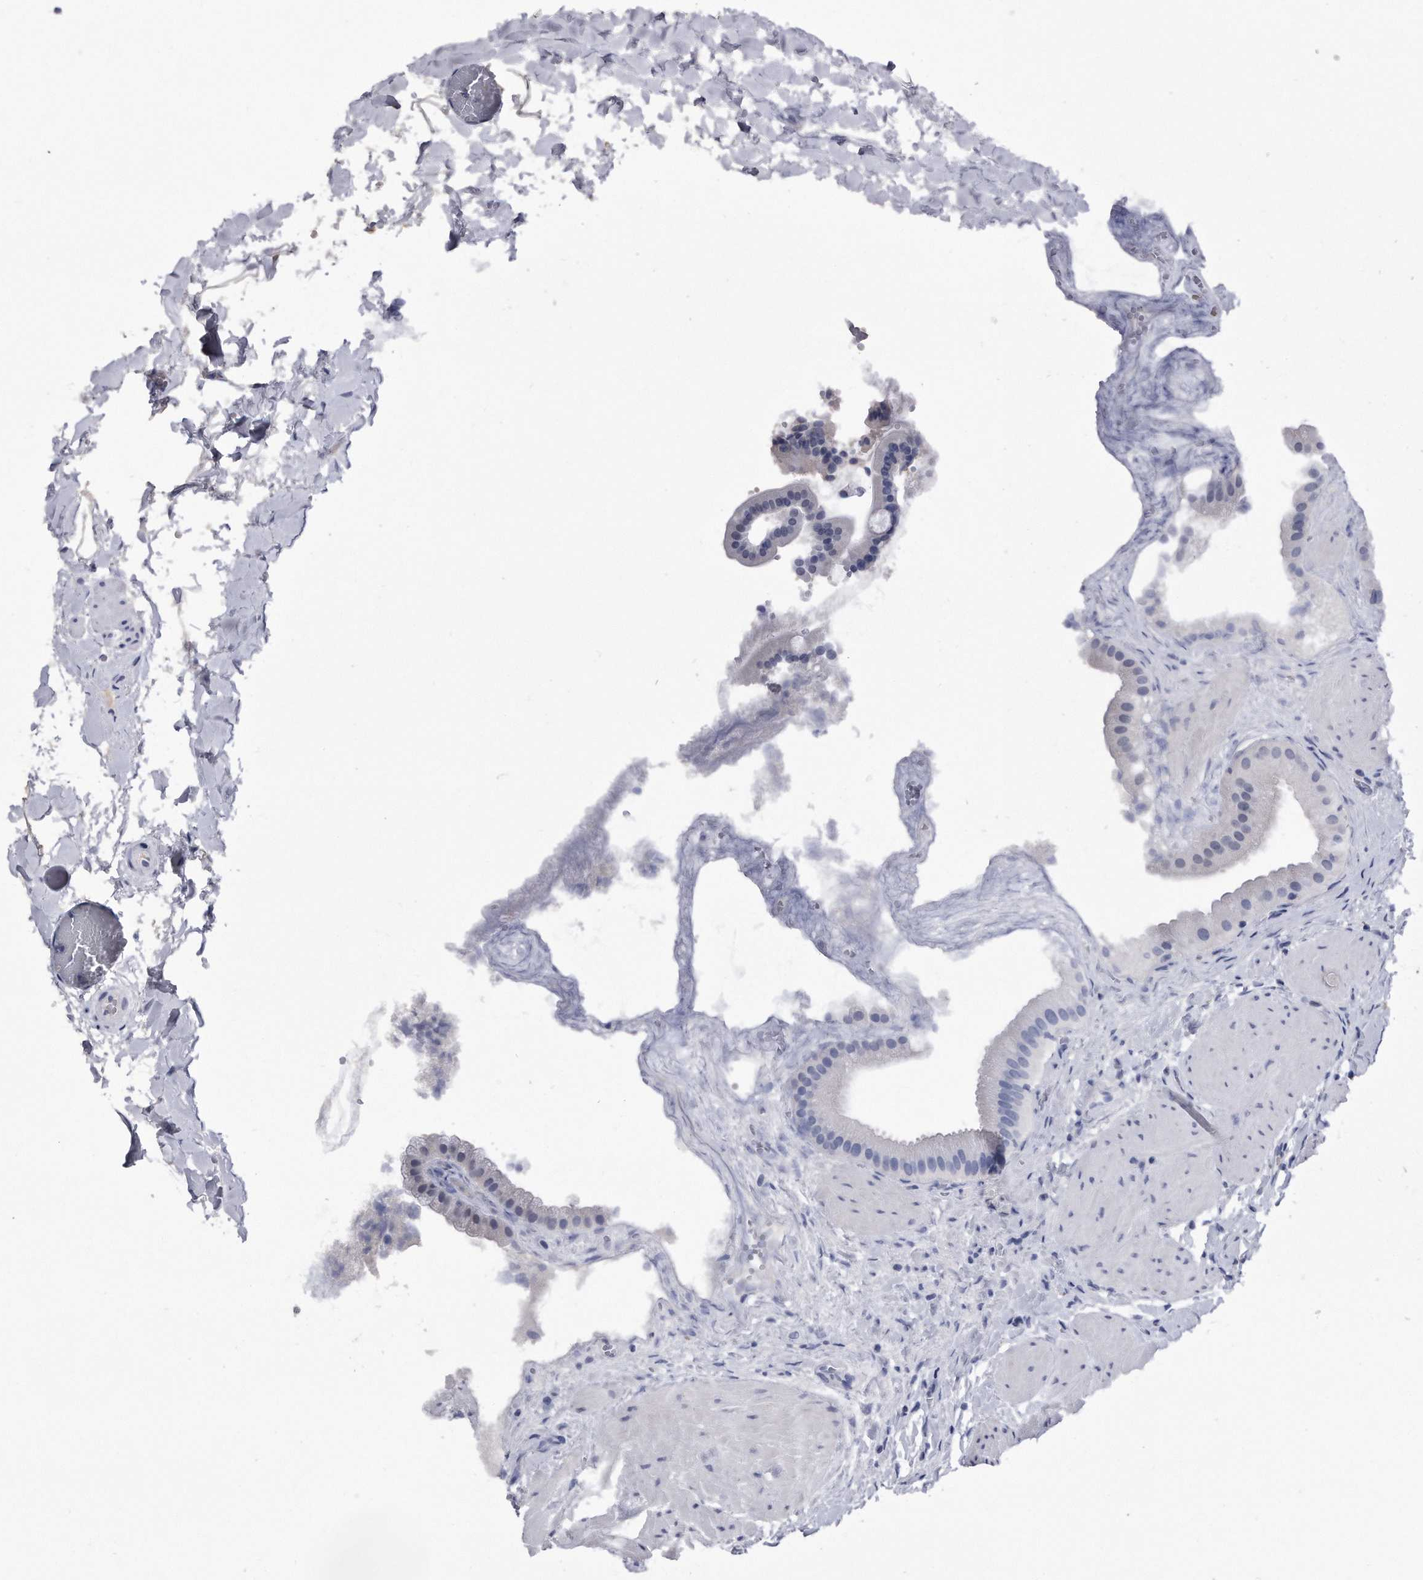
{"staining": {"intensity": "negative", "quantity": "none", "location": "none"}, "tissue": "gallbladder", "cell_type": "Glandular cells", "image_type": "normal", "snomed": [{"axis": "morphology", "description": "Normal tissue, NOS"}, {"axis": "topography", "description": "Gallbladder"}], "caption": "Immunohistochemistry (IHC) image of benign gallbladder: gallbladder stained with DAB demonstrates no significant protein positivity in glandular cells. (Immunohistochemistry, brightfield microscopy, high magnification).", "gene": "KCTD8", "patient": {"sex": "male", "age": 55}}